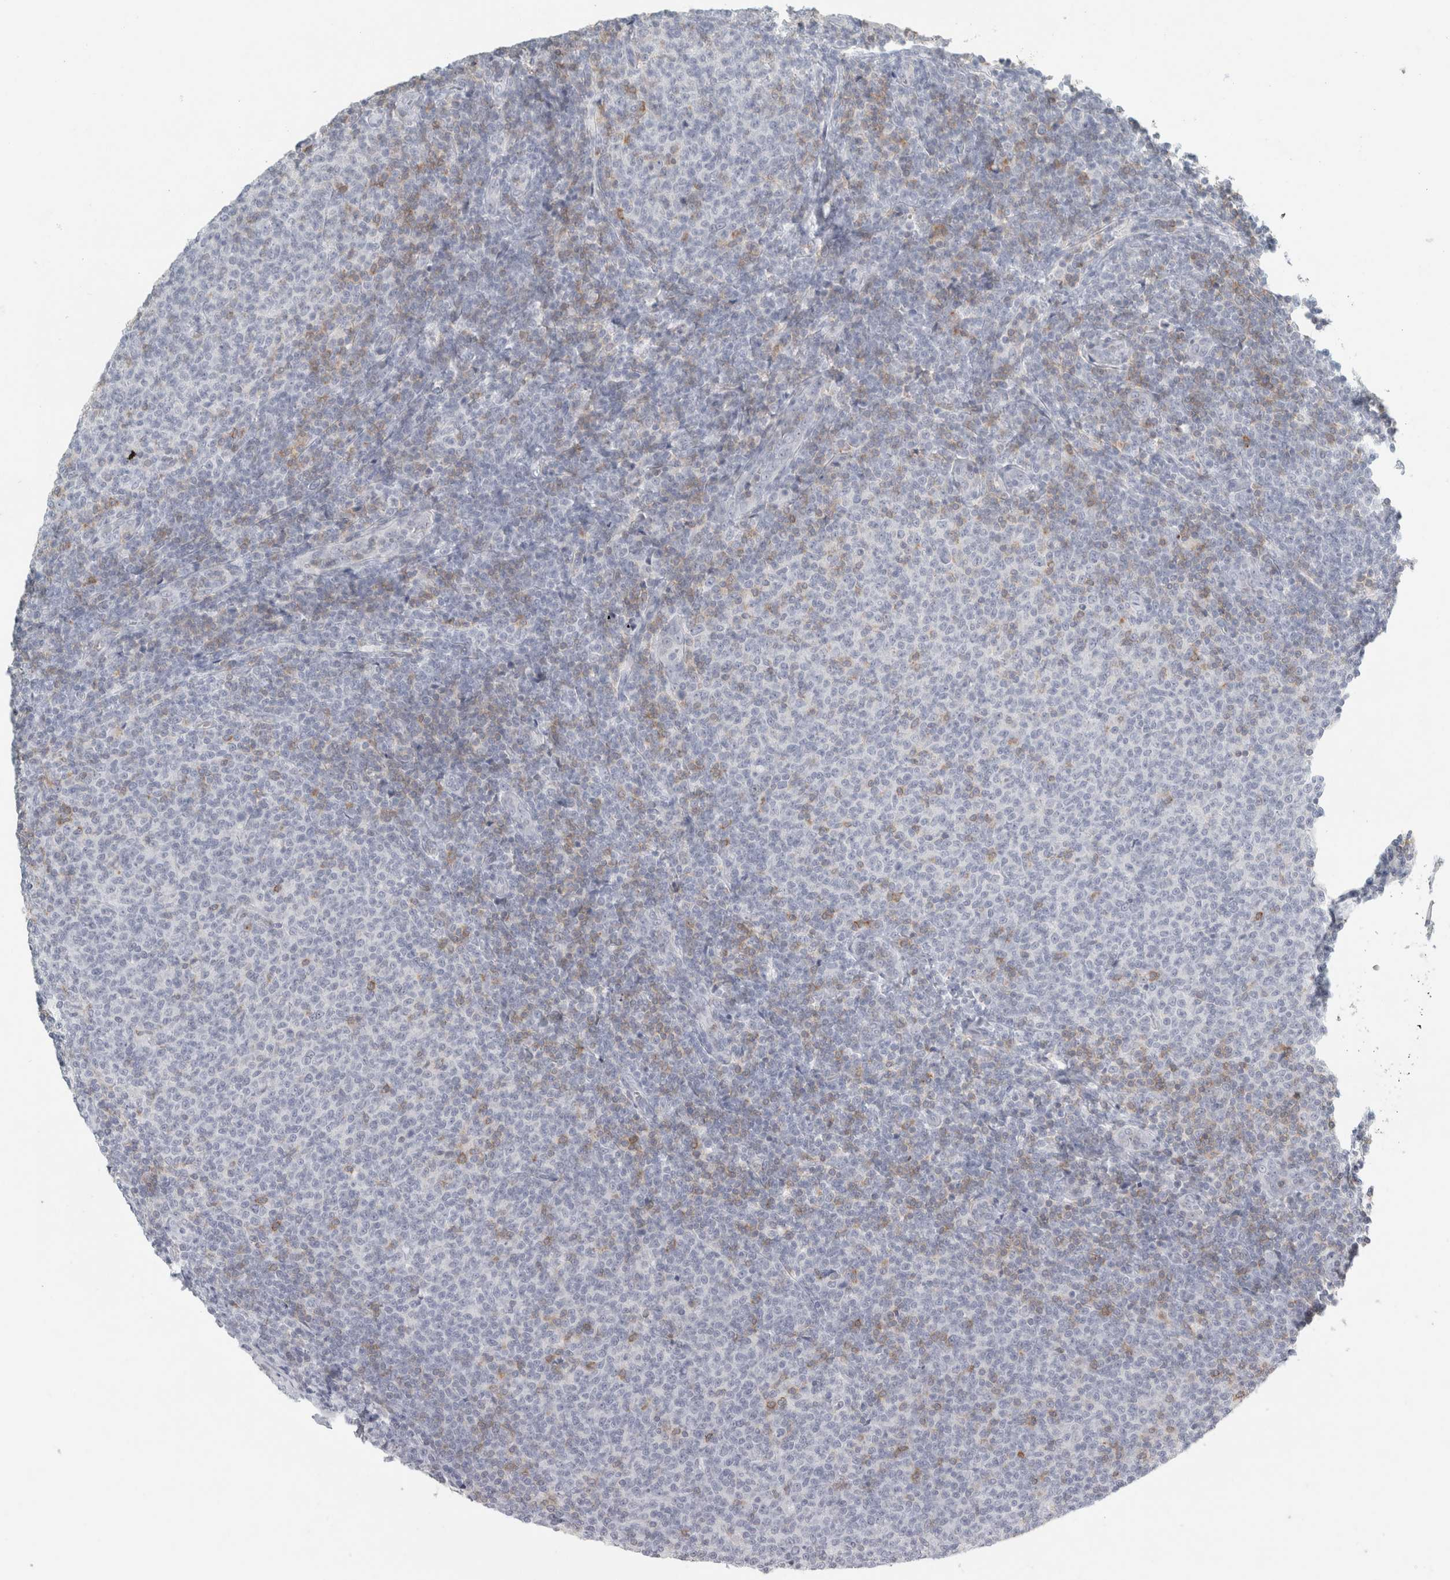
{"staining": {"intensity": "negative", "quantity": "none", "location": "none"}, "tissue": "lymphoma", "cell_type": "Tumor cells", "image_type": "cancer", "snomed": [{"axis": "morphology", "description": "Malignant lymphoma, non-Hodgkin's type, Low grade"}, {"axis": "topography", "description": "Lymph node"}], "caption": "This micrograph is of lymphoma stained with immunohistochemistry (IHC) to label a protein in brown with the nuclei are counter-stained blue. There is no staining in tumor cells.", "gene": "TRAT1", "patient": {"sex": "male", "age": 66}}